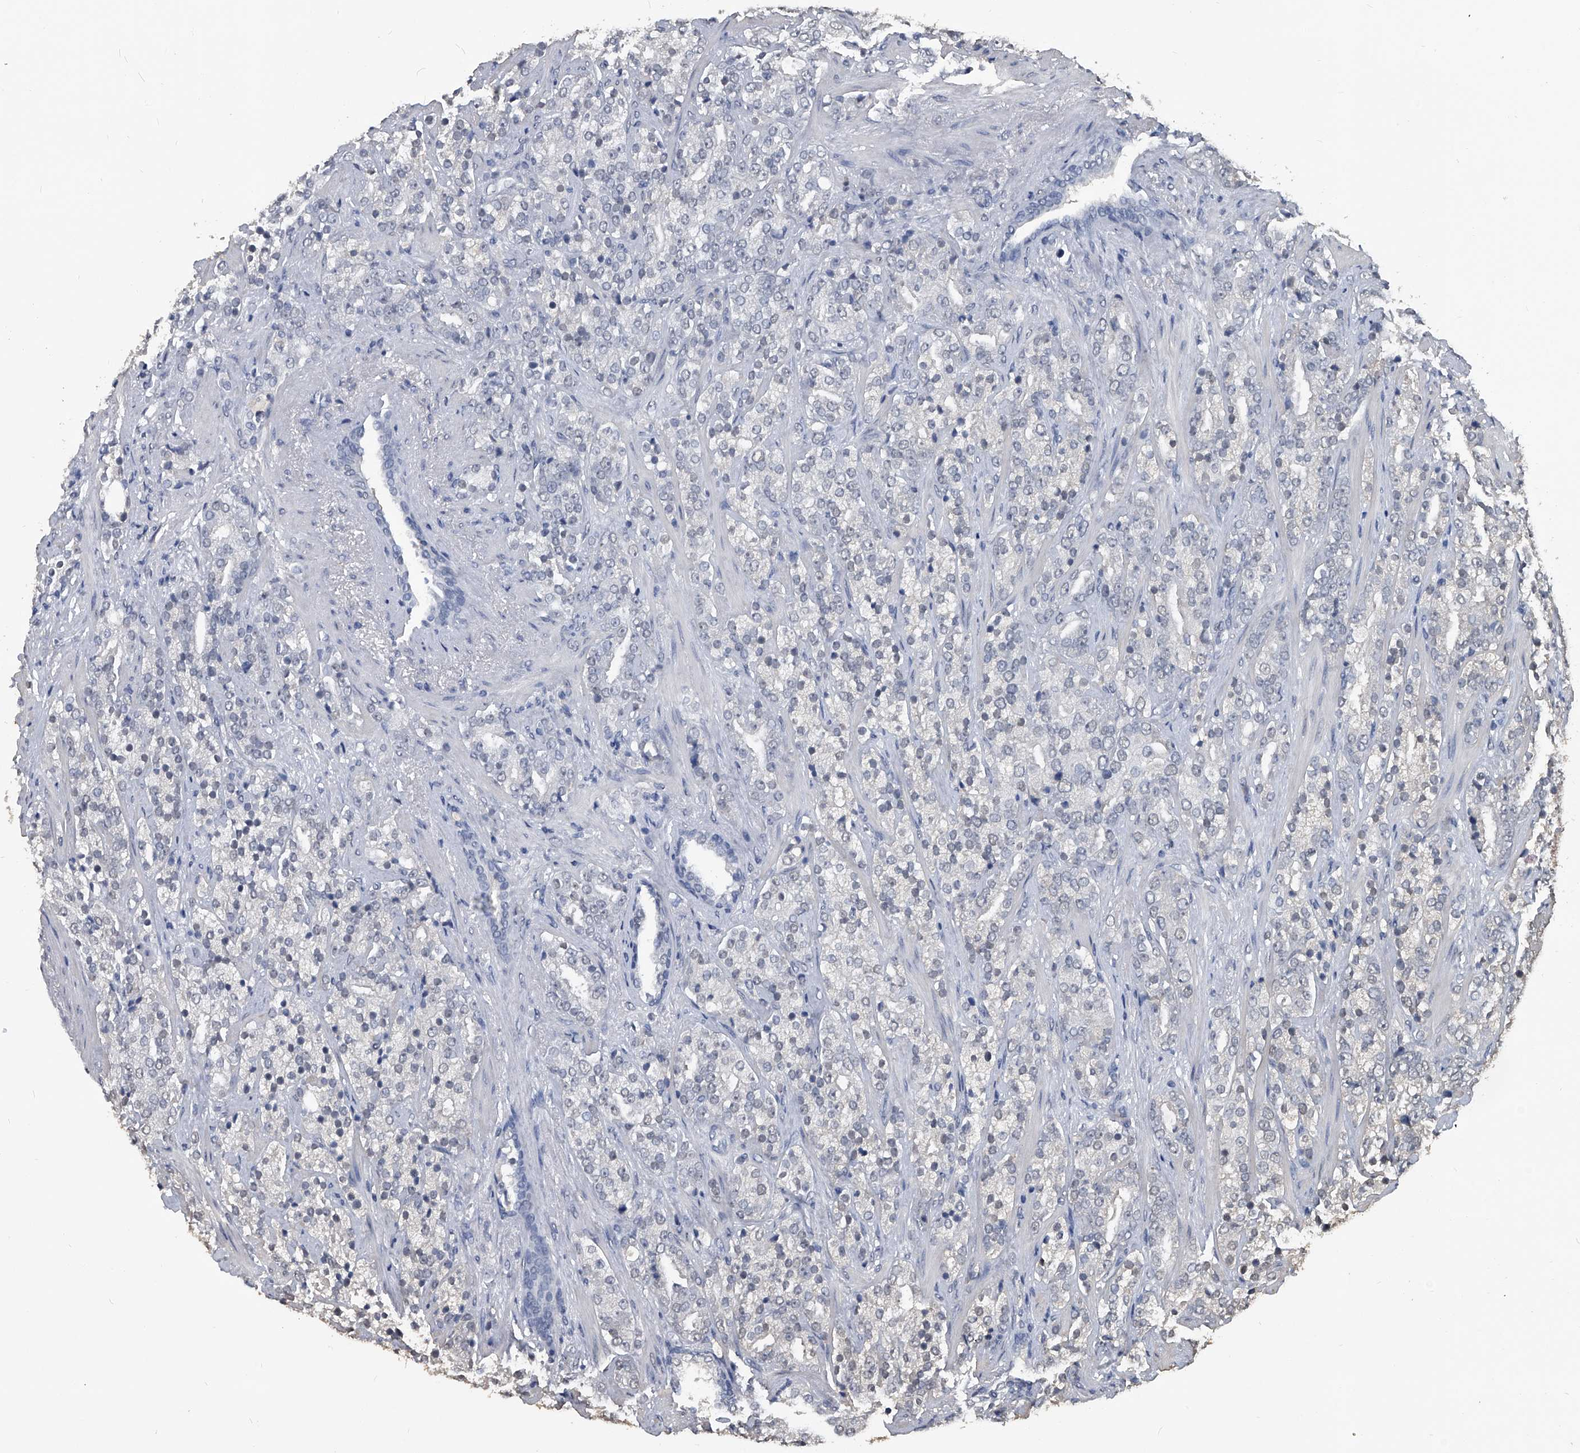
{"staining": {"intensity": "negative", "quantity": "none", "location": "none"}, "tissue": "prostate cancer", "cell_type": "Tumor cells", "image_type": "cancer", "snomed": [{"axis": "morphology", "description": "Adenocarcinoma, High grade"}, {"axis": "topography", "description": "Prostate"}], "caption": "Tumor cells show no significant positivity in high-grade adenocarcinoma (prostate).", "gene": "MATR3", "patient": {"sex": "male", "age": 71}}